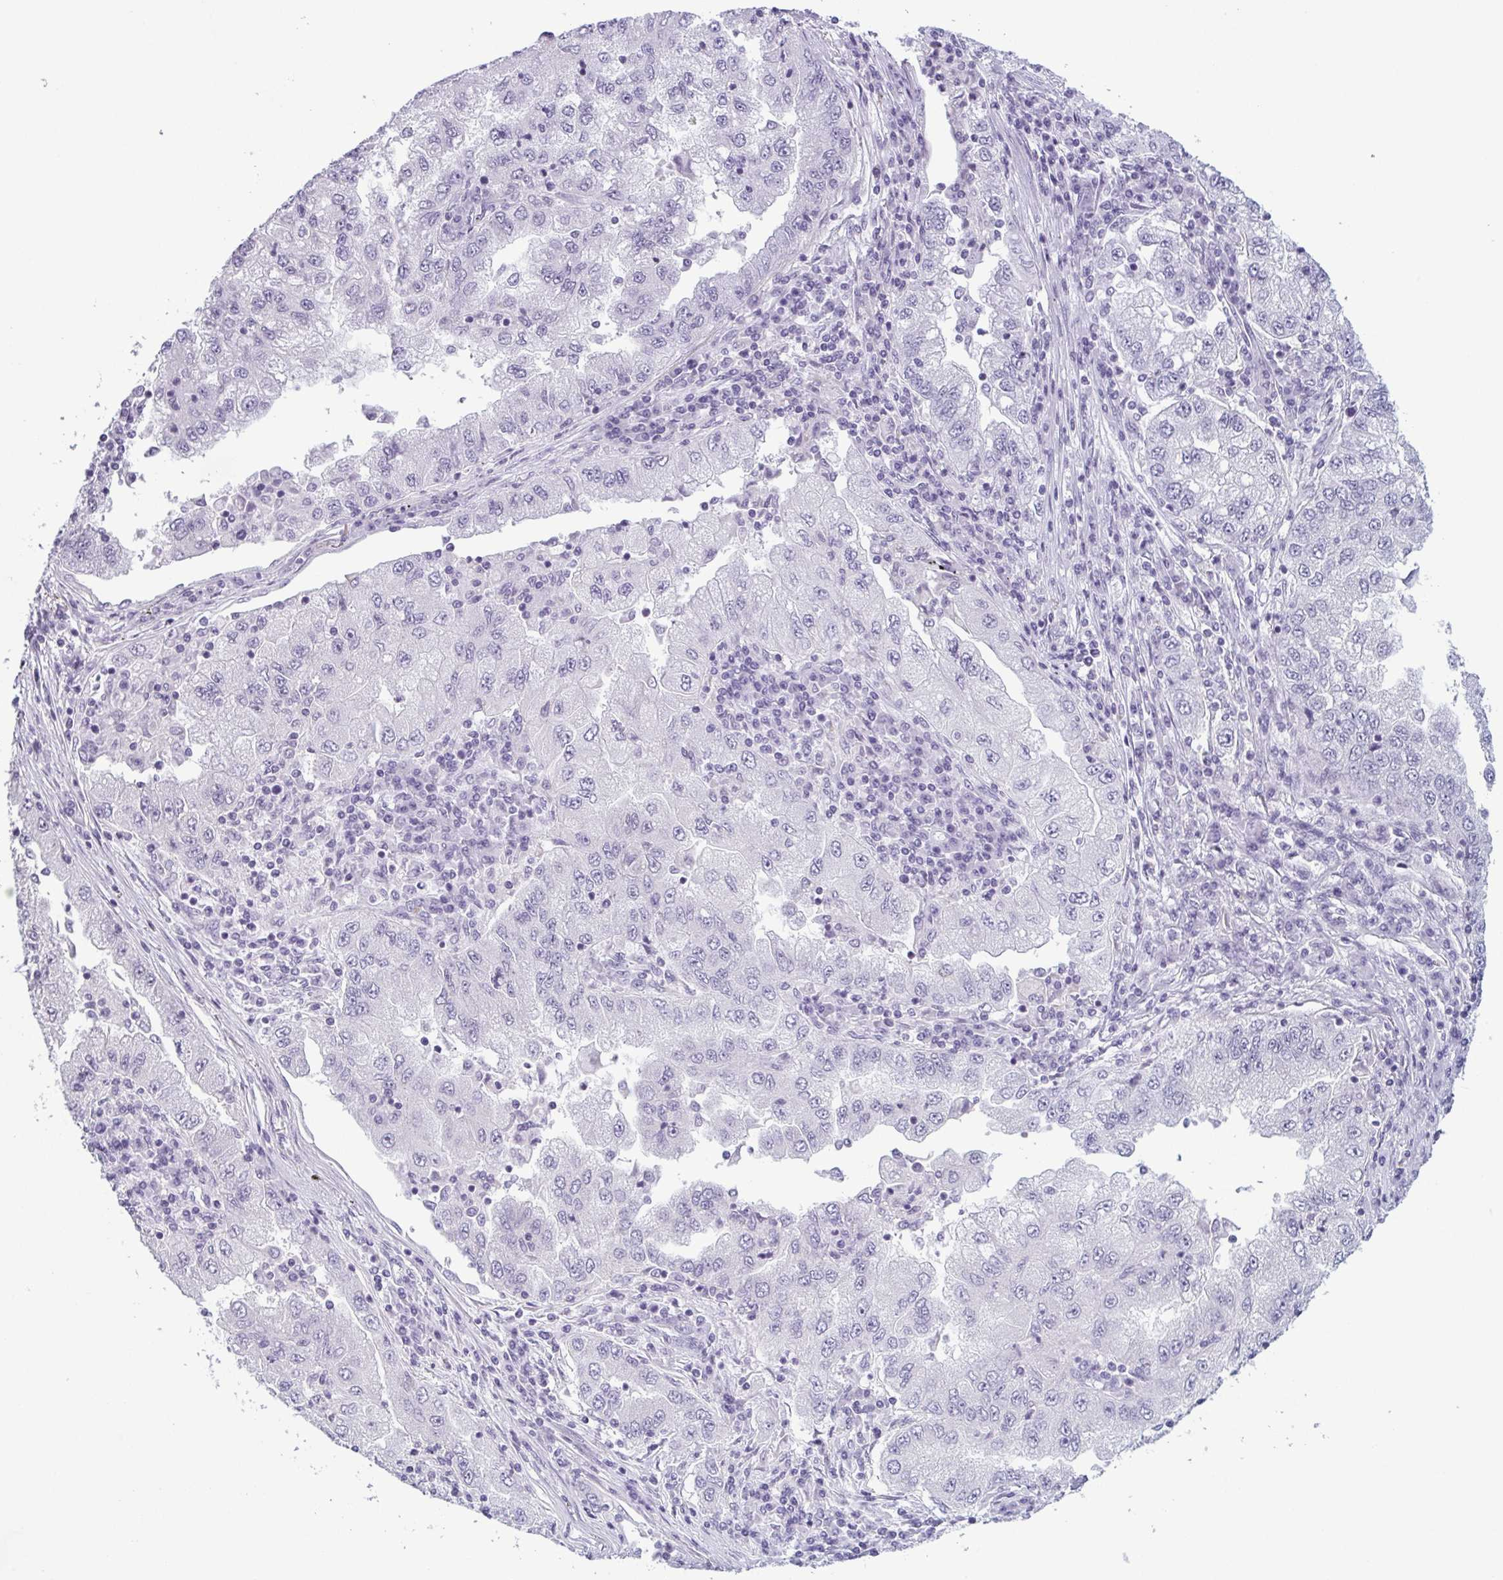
{"staining": {"intensity": "negative", "quantity": "none", "location": "none"}, "tissue": "lung cancer", "cell_type": "Tumor cells", "image_type": "cancer", "snomed": [{"axis": "morphology", "description": "Adenocarcinoma, NOS"}, {"axis": "morphology", "description": "Adenocarcinoma primary or metastatic"}, {"axis": "topography", "description": "Lung"}], "caption": "A photomicrograph of human lung cancer (adenocarcinoma) is negative for staining in tumor cells.", "gene": "KRT78", "patient": {"sex": "male", "age": 74}}